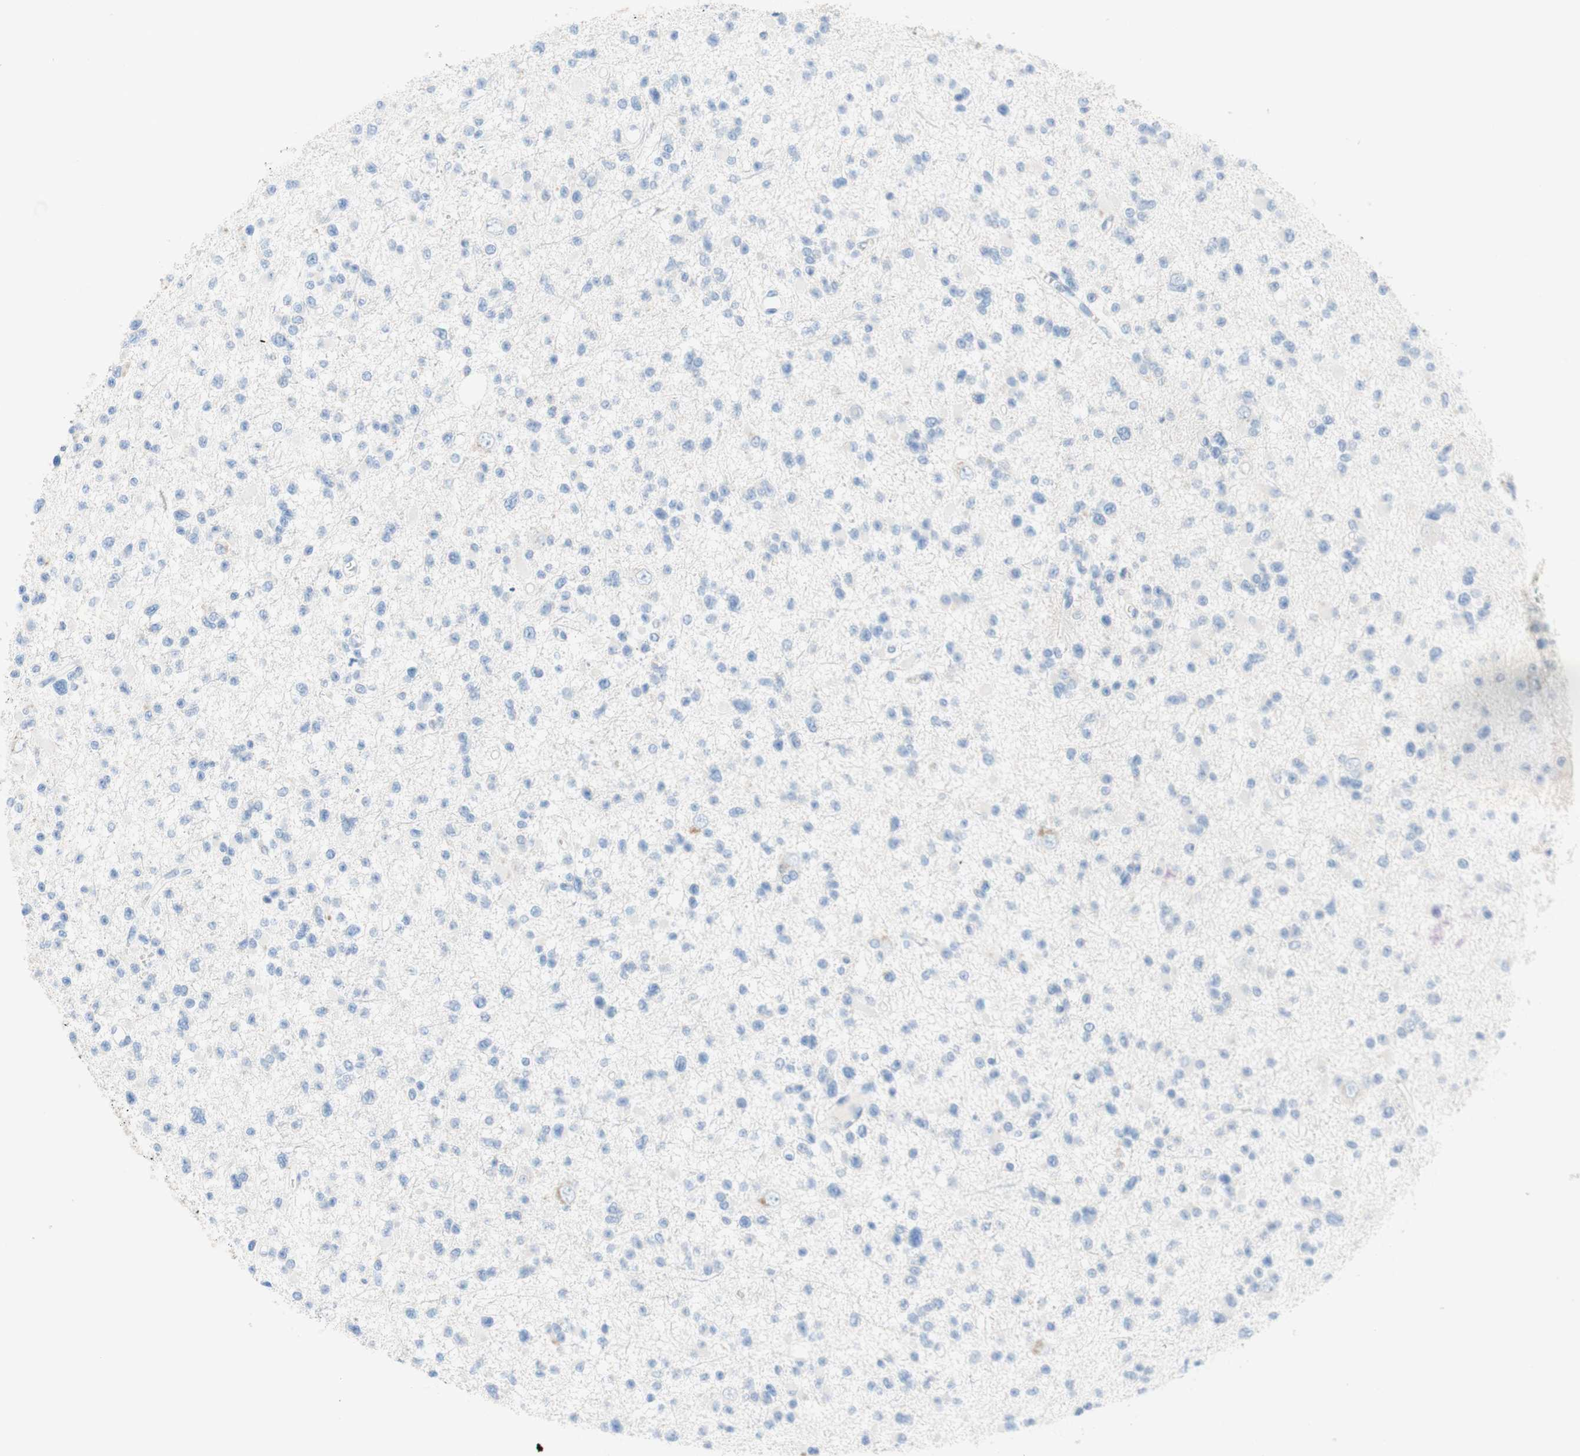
{"staining": {"intensity": "negative", "quantity": "none", "location": "none"}, "tissue": "glioma", "cell_type": "Tumor cells", "image_type": "cancer", "snomed": [{"axis": "morphology", "description": "Glioma, malignant, Low grade"}, {"axis": "topography", "description": "Brain"}], "caption": "An image of low-grade glioma (malignant) stained for a protein shows no brown staining in tumor cells. (DAB immunohistochemistry (IHC) with hematoxylin counter stain).", "gene": "POLR2J3", "patient": {"sex": "female", "age": 22}}